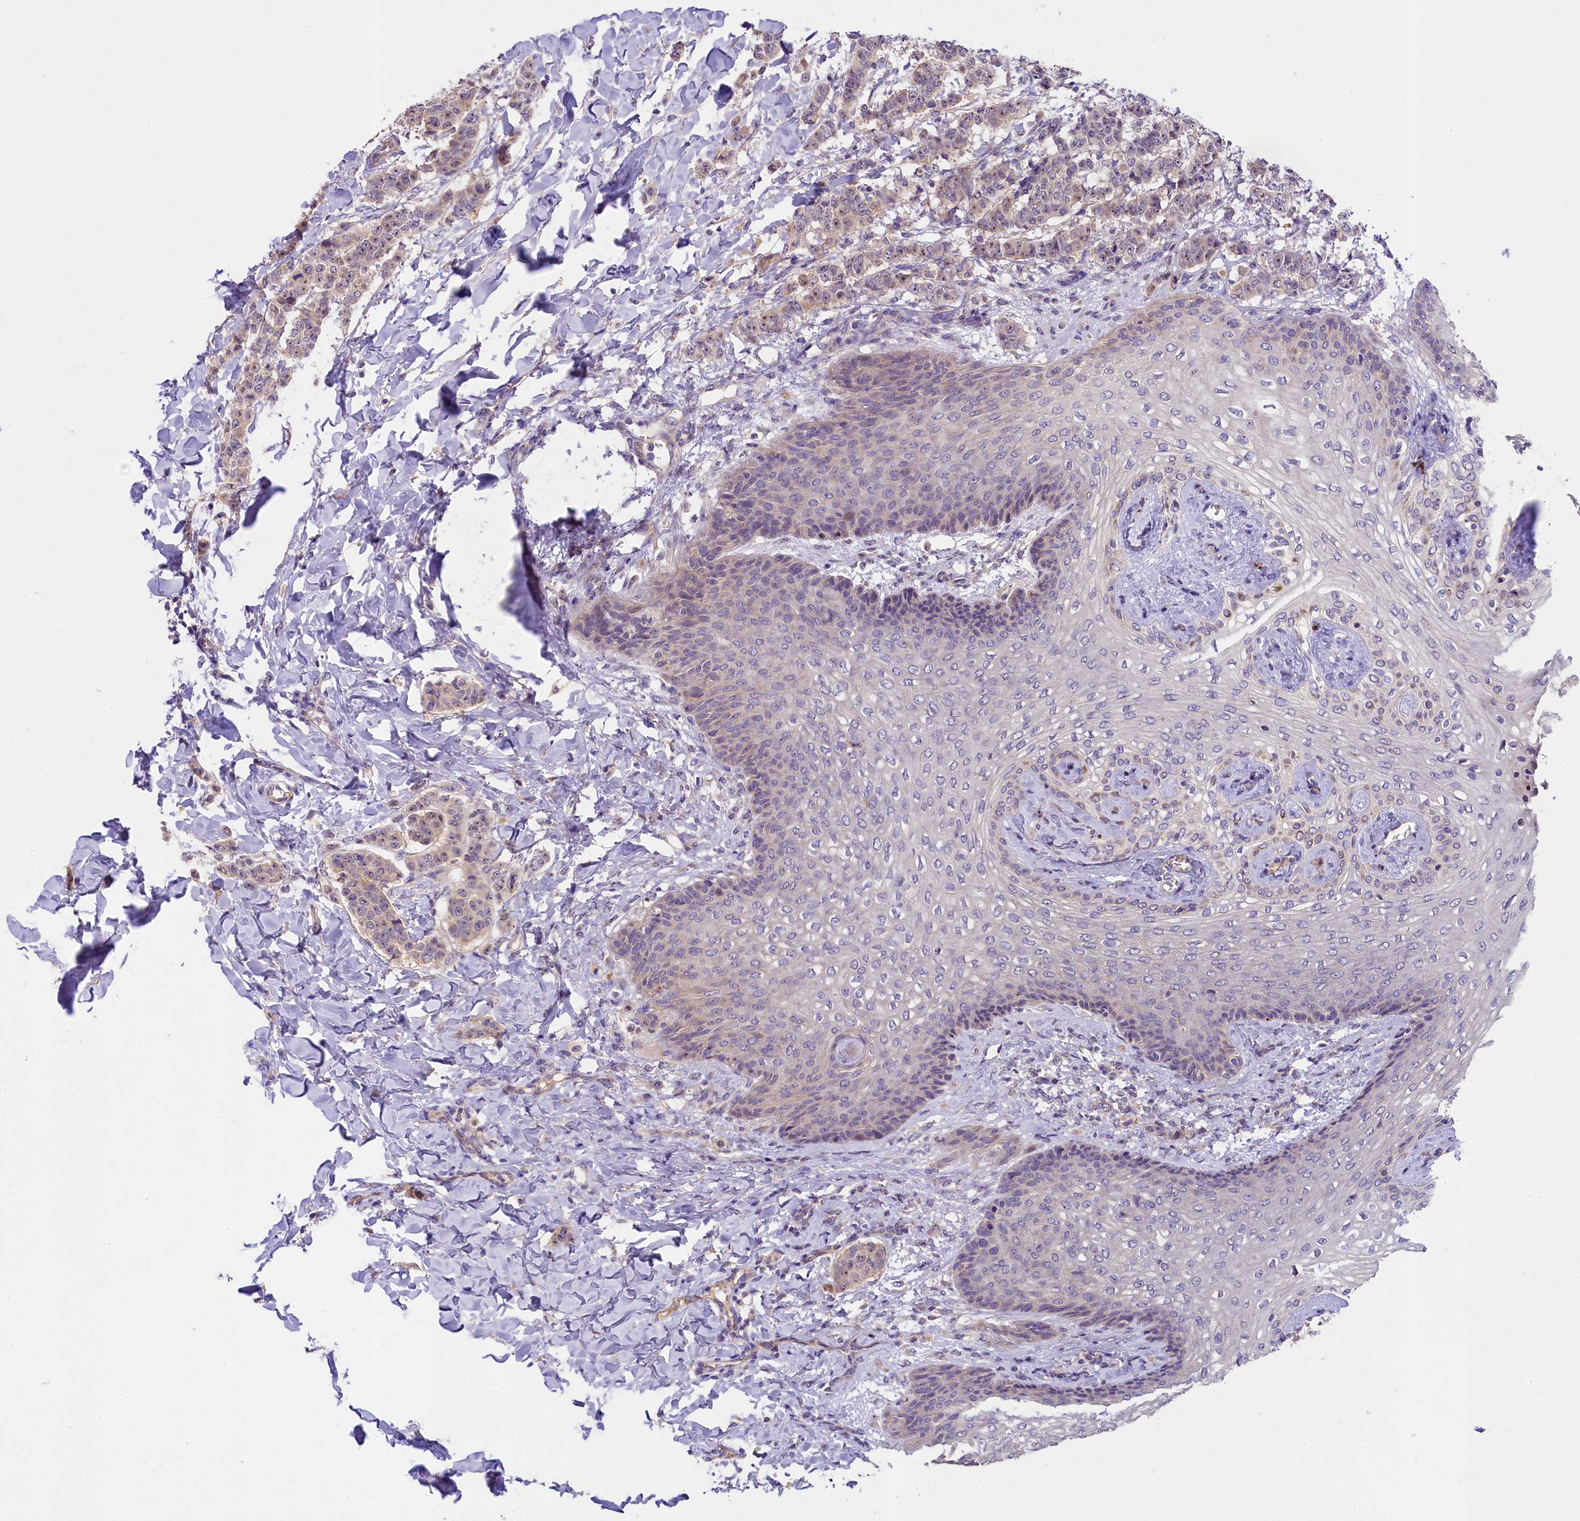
{"staining": {"intensity": "weak", "quantity": ">75%", "location": "cytoplasmic/membranous,nuclear"}, "tissue": "breast cancer", "cell_type": "Tumor cells", "image_type": "cancer", "snomed": [{"axis": "morphology", "description": "Duct carcinoma"}, {"axis": "topography", "description": "Breast"}], "caption": "Tumor cells demonstrate low levels of weak cytoplasmic/membranous and nuclear staining in about >75% of cells in human breast invasive ductal carcinoma.", "gene": "UBXN6", "patient": {"sex": "female", "age": 40}}